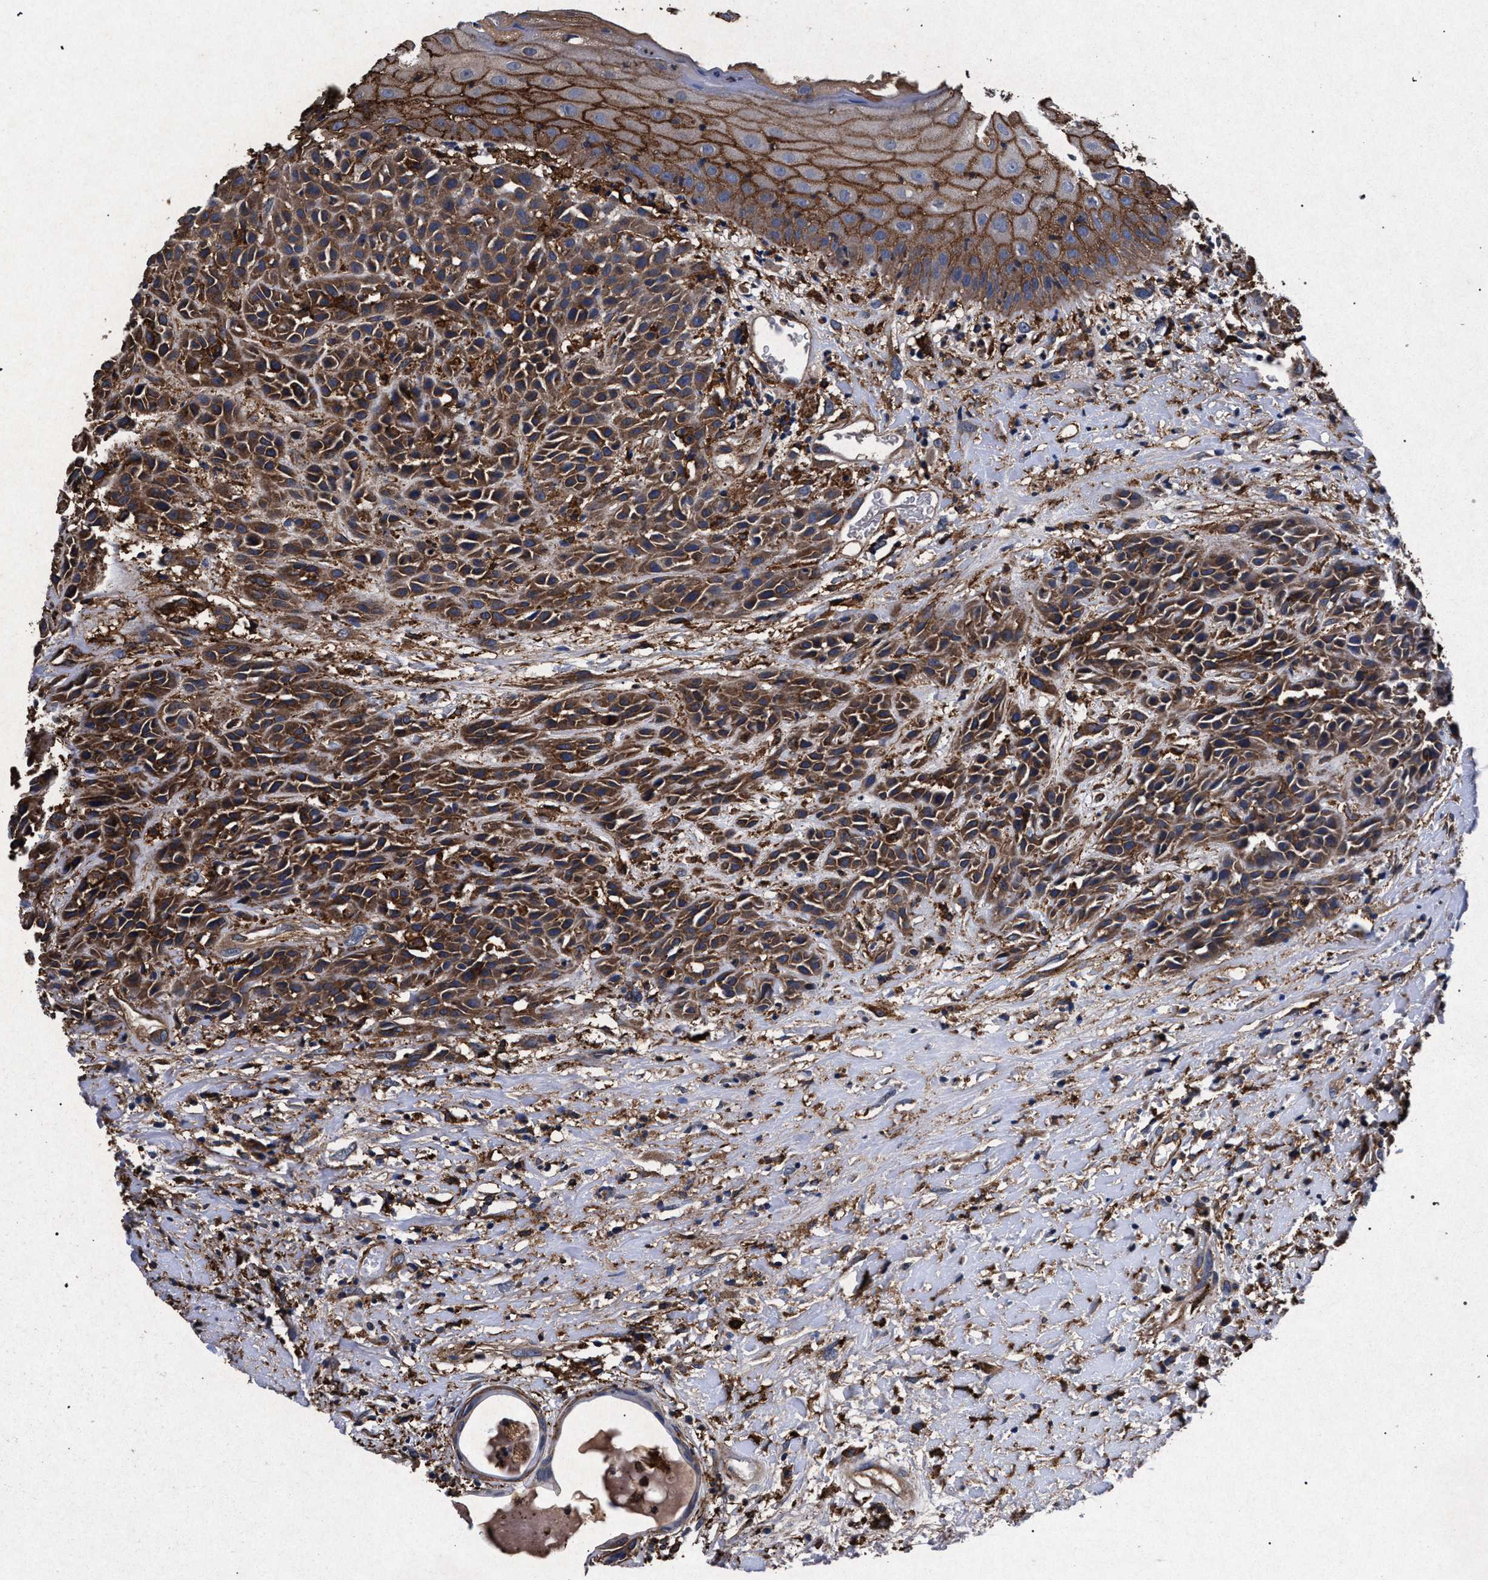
{"staining": {"intensity": "moderate", "quantity": ">75%", "location": "cytoplasmic/membranous"}, "tissue": "head and neck cancer", "cell_type": "Tumor cells", "image_type": "cancer", "snomed": [{"axis": "morphology", "description": "Normal tissue, NOS"}, {"axis": "morphology", "description": "Squamous cell carcinoma, NOS"}, {"axis": "topography", "description": "Cartilage tissue"}, {"axis": "topography", "description": "Head-Neck"}], "caption": "Protein expression by immunohistochemistry (IHC) displays moderate cytoplasmic/membranous expression in approximately >75% of tumor cells in squamous cell carcinoma (head and neck). (Stains: DAB (3,3'-diaminobenzidine) in brown, nuclei in blue, Microscopy: brightfield microscopy at high magnification).", "gene": "MARCKS", "patient": {"sex": "male", "age": 62}}